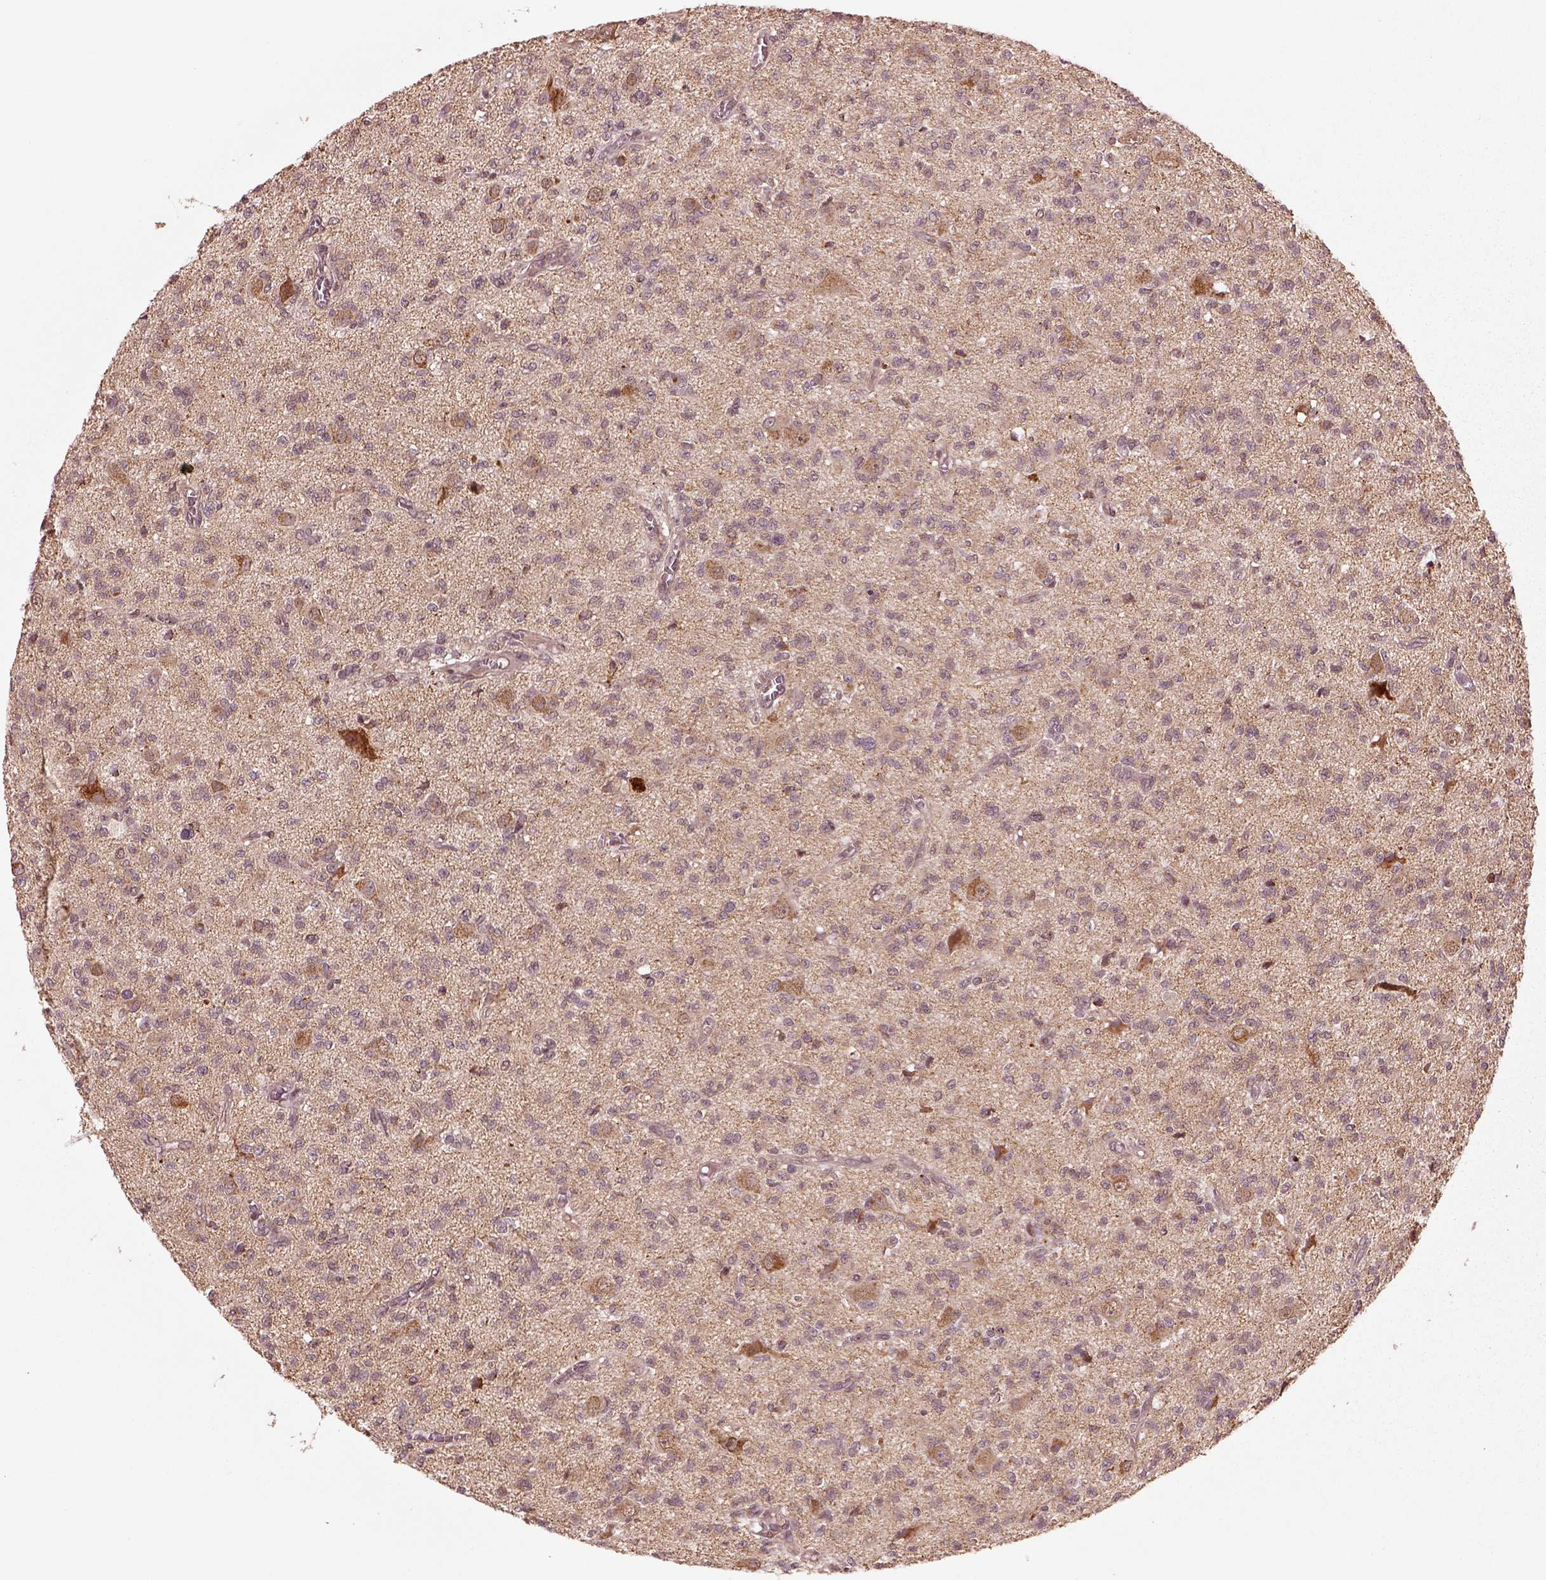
{"staining": {"intensity": "weak", "quantity": "25%-75%", "location": "cytoplasmic/membranous"}, "tissue": "glioma", "cell_type": "Tumor cells", "image_type": "cancer", "snomed": [{"axis": "morphology", "description": "Glioma, malignant, Low grade"}, {"axis": "topography", "description": "Brain"}], "caption": "High-magnification brightfield microscopy of glioma stained with DAB (3,3'-diaminobenzidine) (brown) and counterstained with hematoxylin (blue). tumor cells exhibit weak cytoplasmic/membranous staining is identified in about25%-75% of cells. The protein of interest is shown in brown color, while the nuclei are stained blue.", "gene": "SEL1L3", "patient": {"sex": "male", "age": 64}}